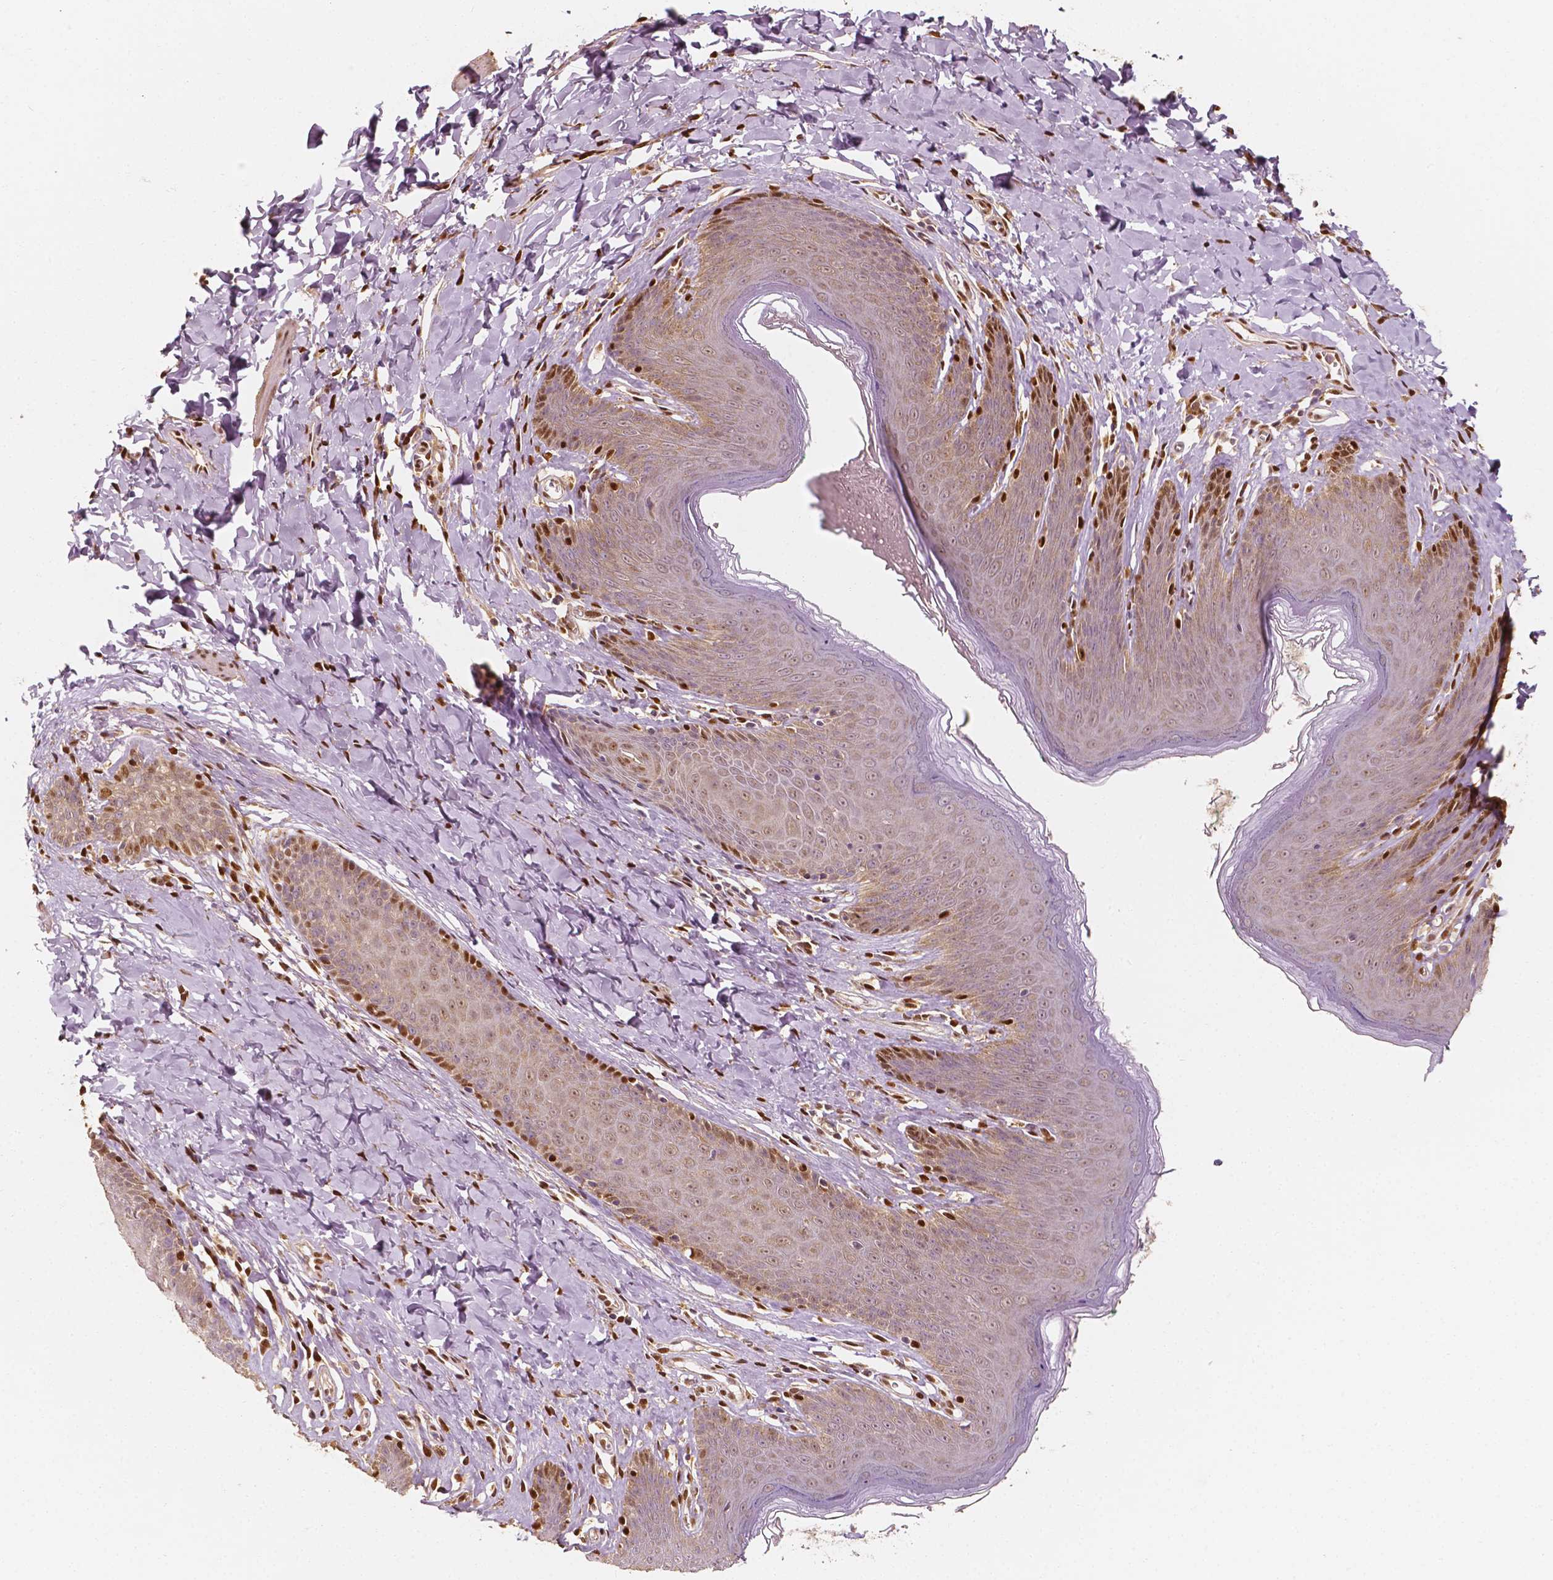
{"staining": {"intensity": "moderate", "quantity": "25%-75%", "location": "nuclear"}, "tissue": "skin", "cell_type": "Epidermal cells", "image_type": "normal", "snomed": [{"axis": "morphology", "description": "Normal tissue, NOS"}, {"axis": "topography", "description": "Vulva"}, {"axis": "topography", "description": "Peripheral nerve tissue"}], "caption": "Benign skin was stained to show a protein in brown. There is medium levels of moderate nuclear positivity in approximately 25%-75% of epidermal cells. Using DAB (brown) and hematoxylin (blue) stains, captured at high magnification using brightfield microscopy.", "gene": "TBC1D17", "patient": {"sex": "female", "age": 66}}